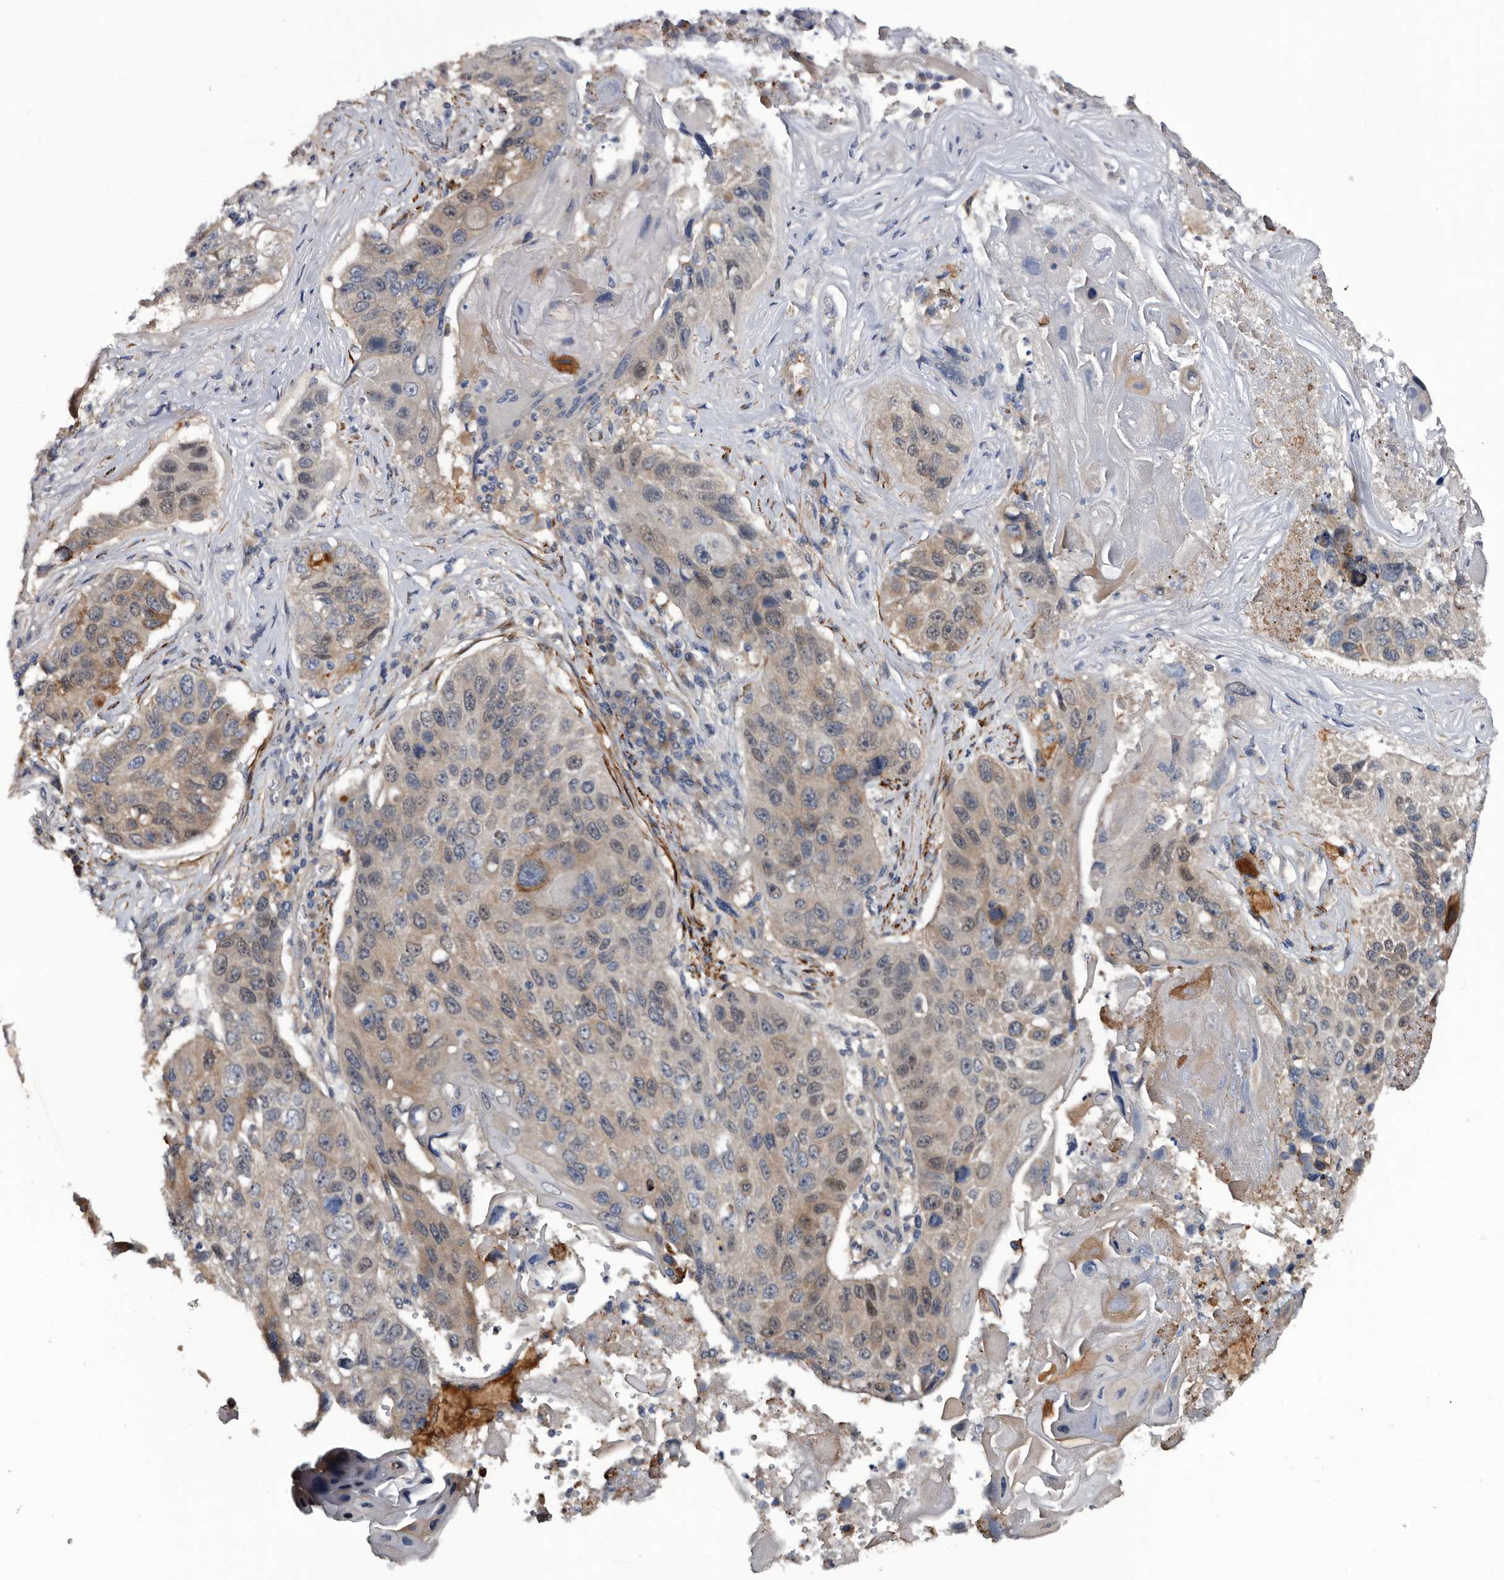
{"staining": {"intensity": "weak", "quantity": "<25%", "location": "cytoplasmic/membranous,nuclear"}, "tissue": "lung cancer", "cell_type": "Tumor cells", "image_type": "cancer", "snomed": [{"axis": "morphology", "description": "Squamous cell carcinoma, NOS"}, {"axis": "topography", "description": "Lung"}], "caption": "Human lung squamous cell carcinoma stained for a protein using IHC demonstrates no expression in tumor cells.", "gene": "IARS1", "patient": {"sex": "male", "age": 61}}